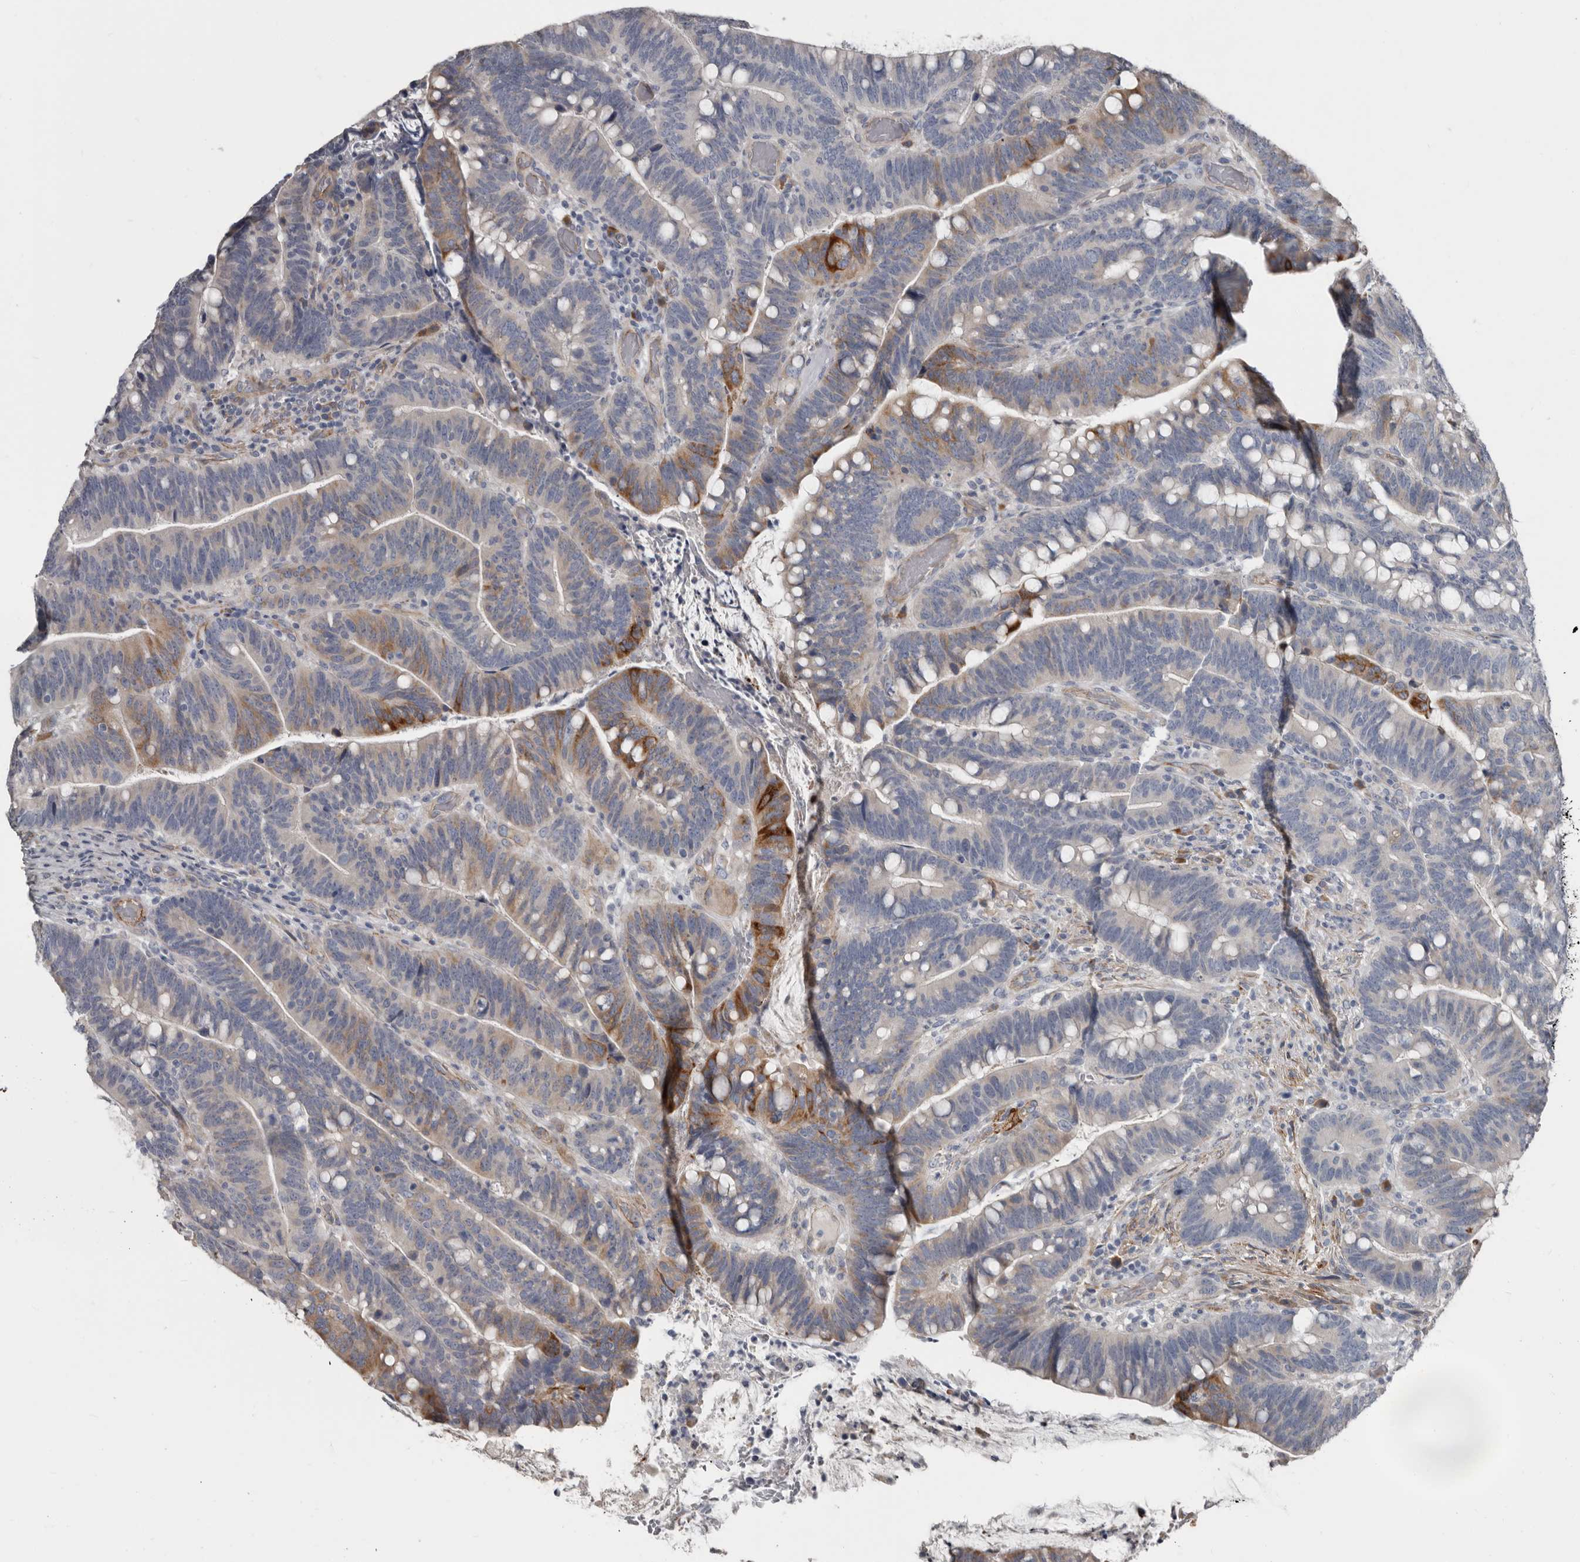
{"staining": {"intensity": "moderate", "quantity": "<25%", "location": "cytoplasmic/membranous"}, "tissue": "colorectal cancer", "cell_type": "Tumor cells", "image_type": "cancer", "snomed": [{"axis": "morphology", "description": "Adenocarcinoma, NOS"}, {"axis": "topography", "description": "Colon"}], "caption": "Approximately <25% of tumor cells in colorectal cancer show moderate cytoplasmic/membranous protein positivity as visualized by brown immunohistochemical staining.", "gene": "ZNF114", "patient": {"sex": "female", "age": 66}}